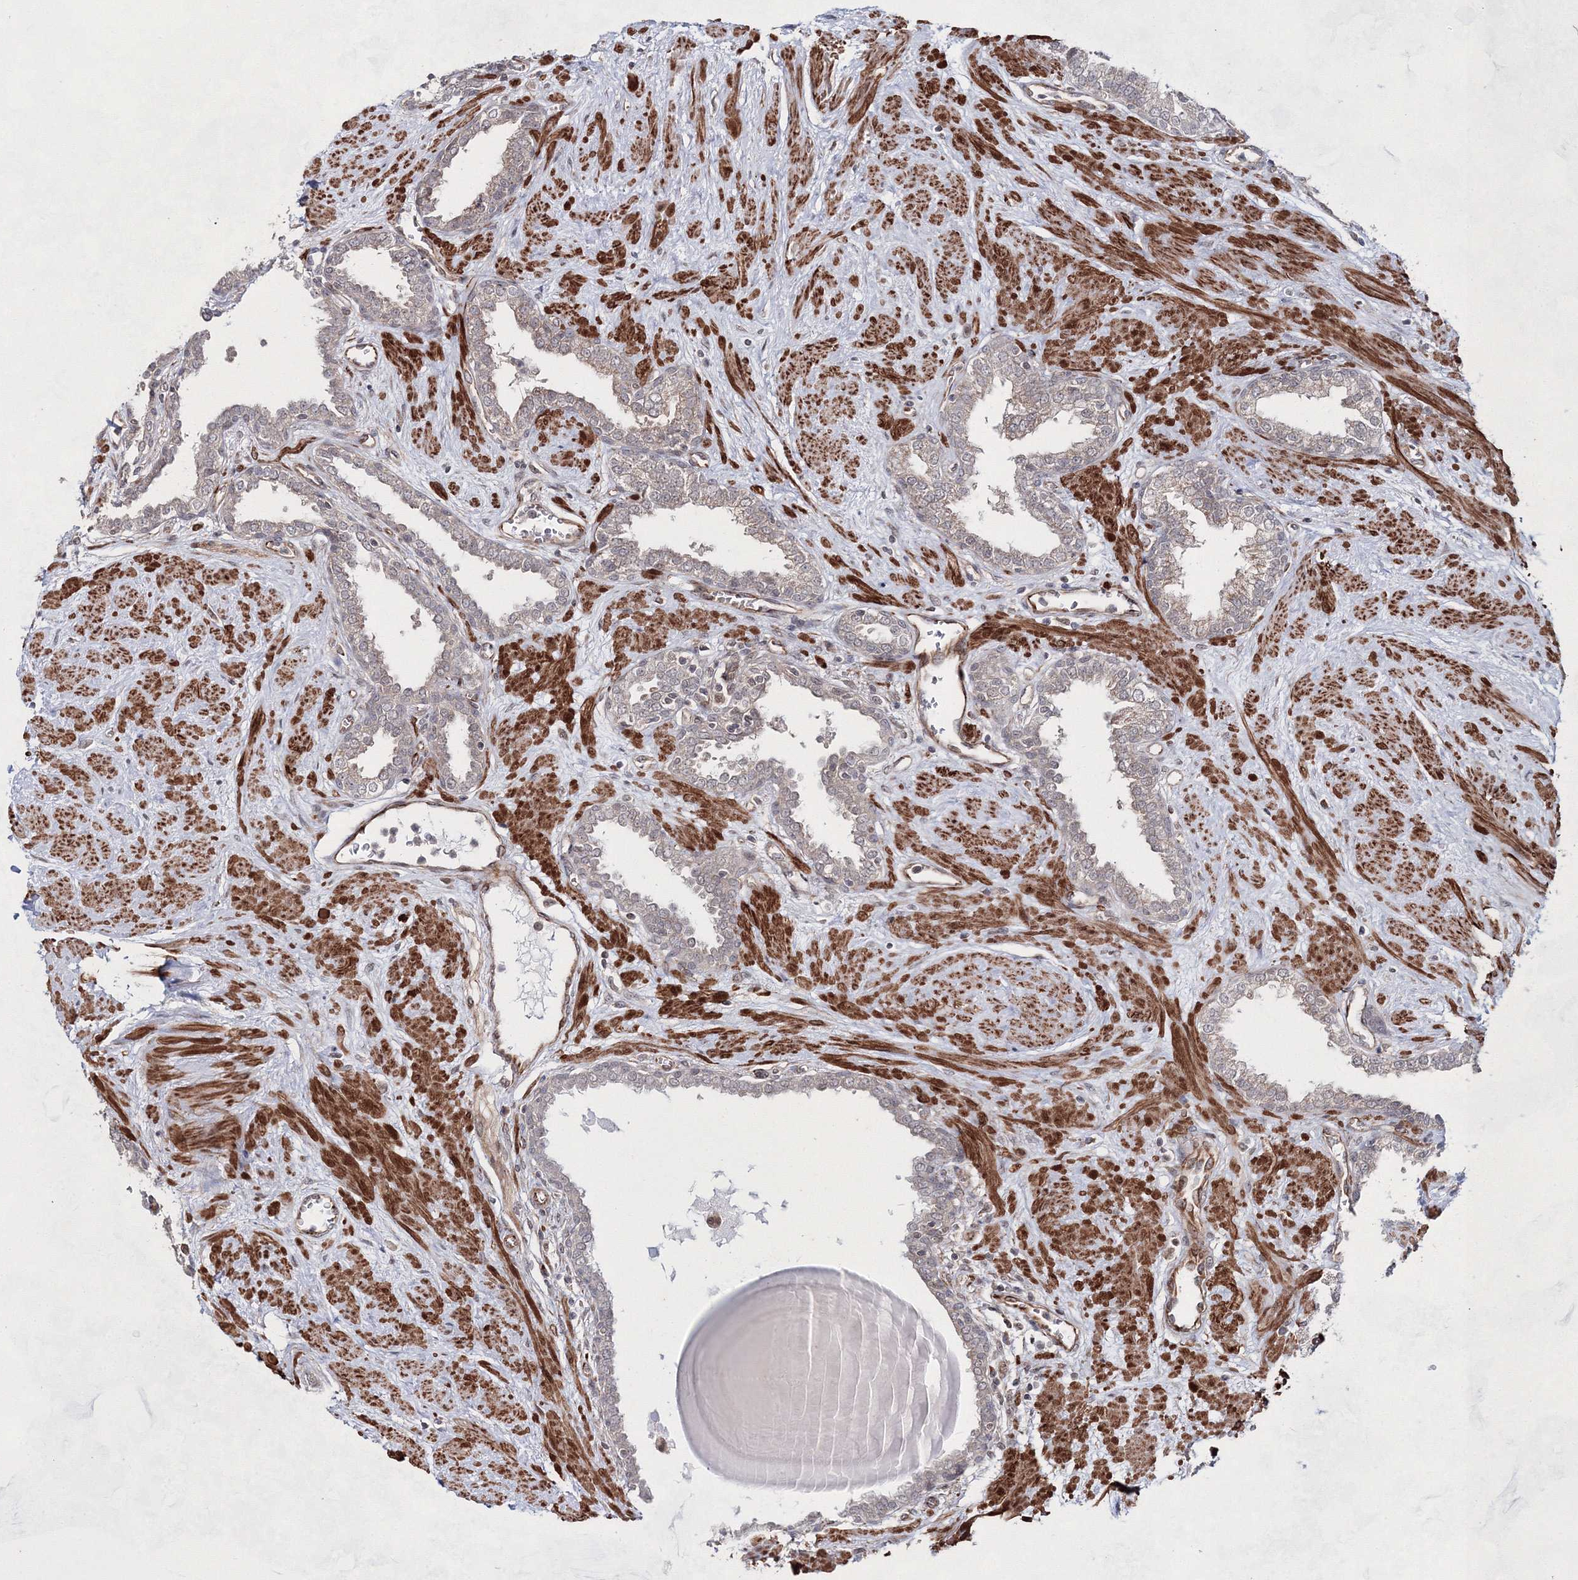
{"staining": {"intensity": "weak", "quantity": "<25%", "location": "cytoplasmic/membranous"}, "tissue": "prostate", "cell_type": "Glandular cells", "image_type": "normal", "snomed": [{"axis": "morphology", "description": "Normal tissue, NOS"}, {"axis": "topography", "description": "Prostate"}], "caption": "IHC photomicrograph of unremarkable human prostate stained for a protein (brown), which displays no positivity in glandular cells.", "gene": "SNIP1", "patient": {"sex": "male", "age": 51}}